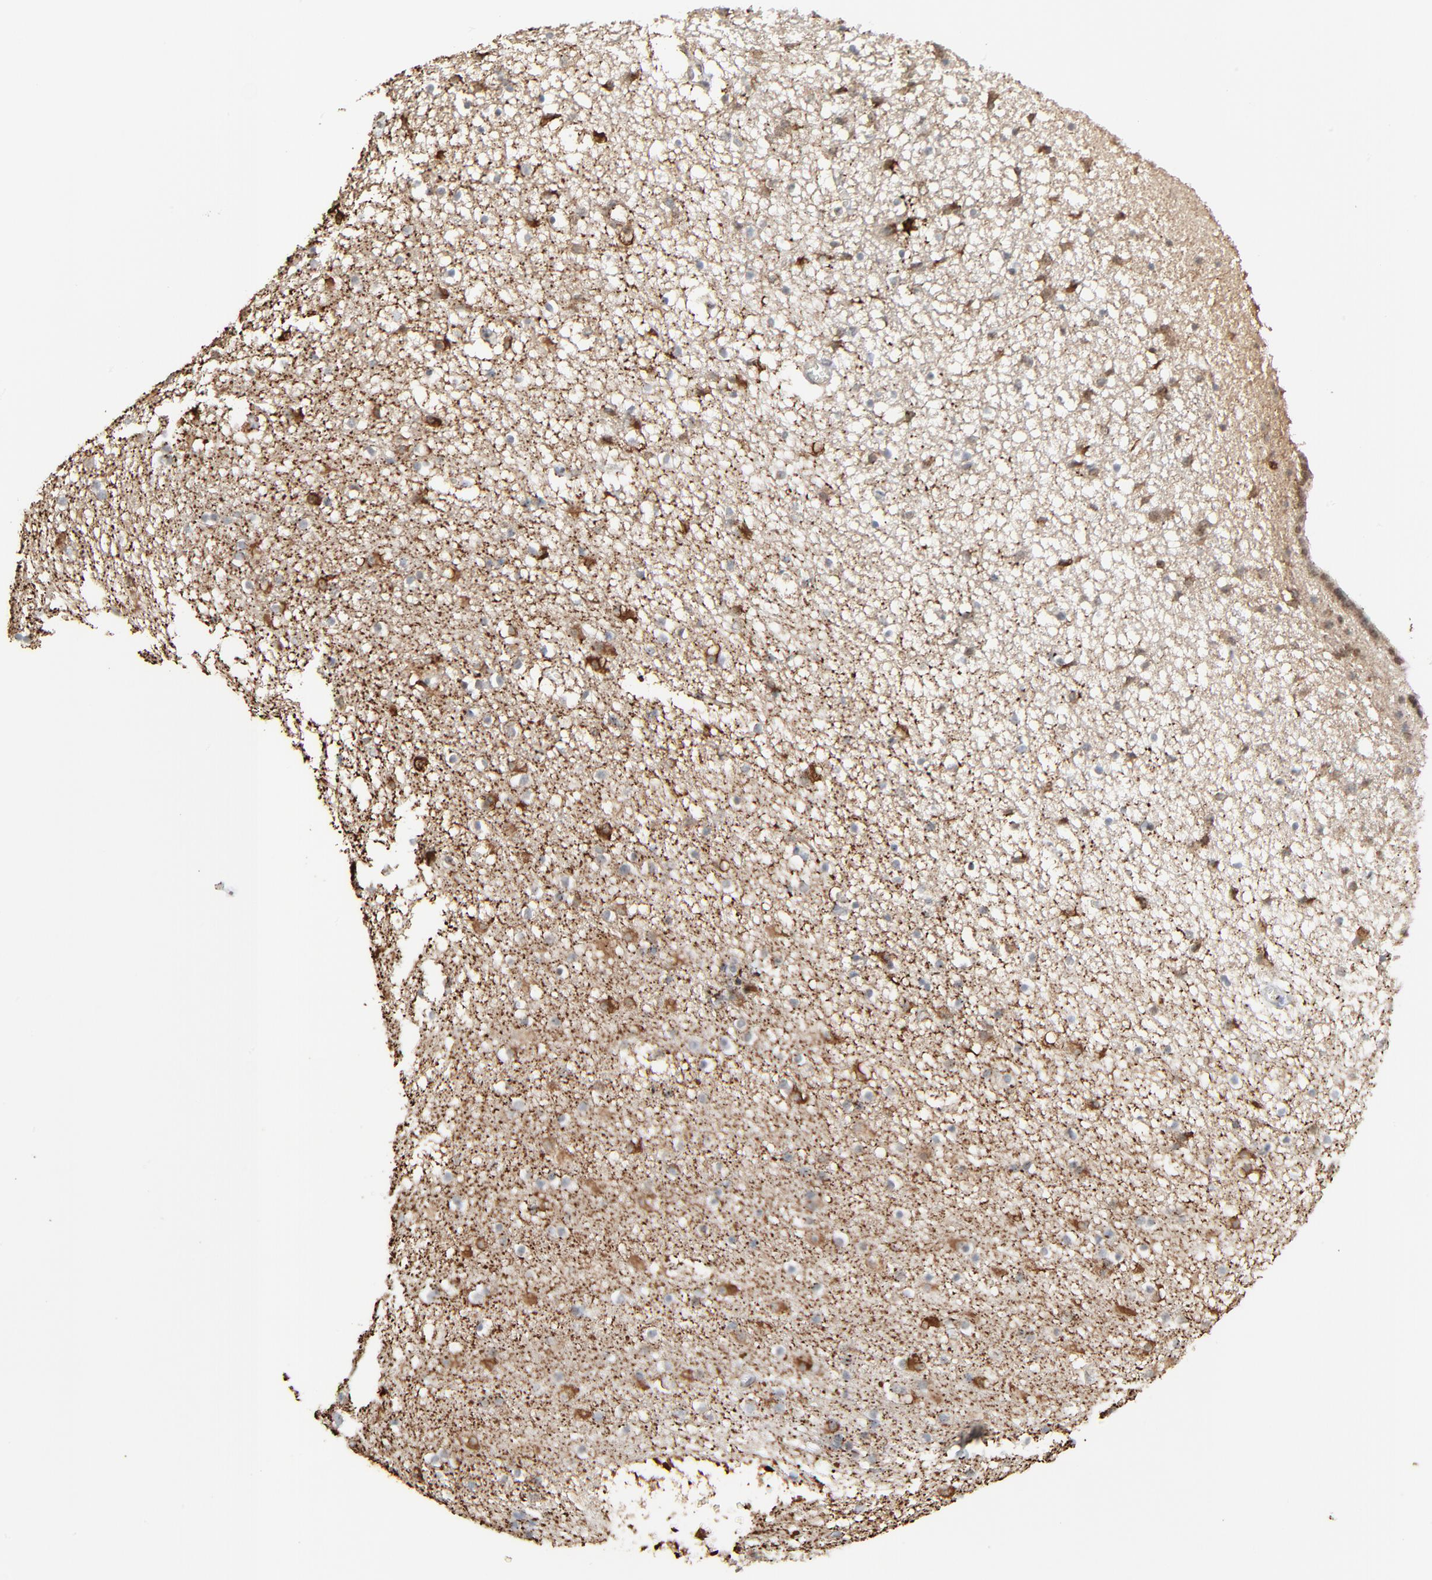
{"staining": {"intensity": "negative", "quantity": "none", "location": "none"}, "tissue": "caudate", "cell_type": "Glial cells", "image_type": "normal", "snomed": [{"axis": "morphology", "description": "Normal tissue, NOS"}, {"axis": "topography", "description": "Lateral ventricle wall"}], "caption": "Image shows no significant protein positivity in glial cells of normal caudate. The staining was performed using DAB (3,3'-diaminobenzidine) to visualize the protein expression in brown, while the nuclei were stained in blue with hematoxylin (Magnification: 20x).", "gene": "FBXO28", "patient": {"sex": "male", "age": 45}}